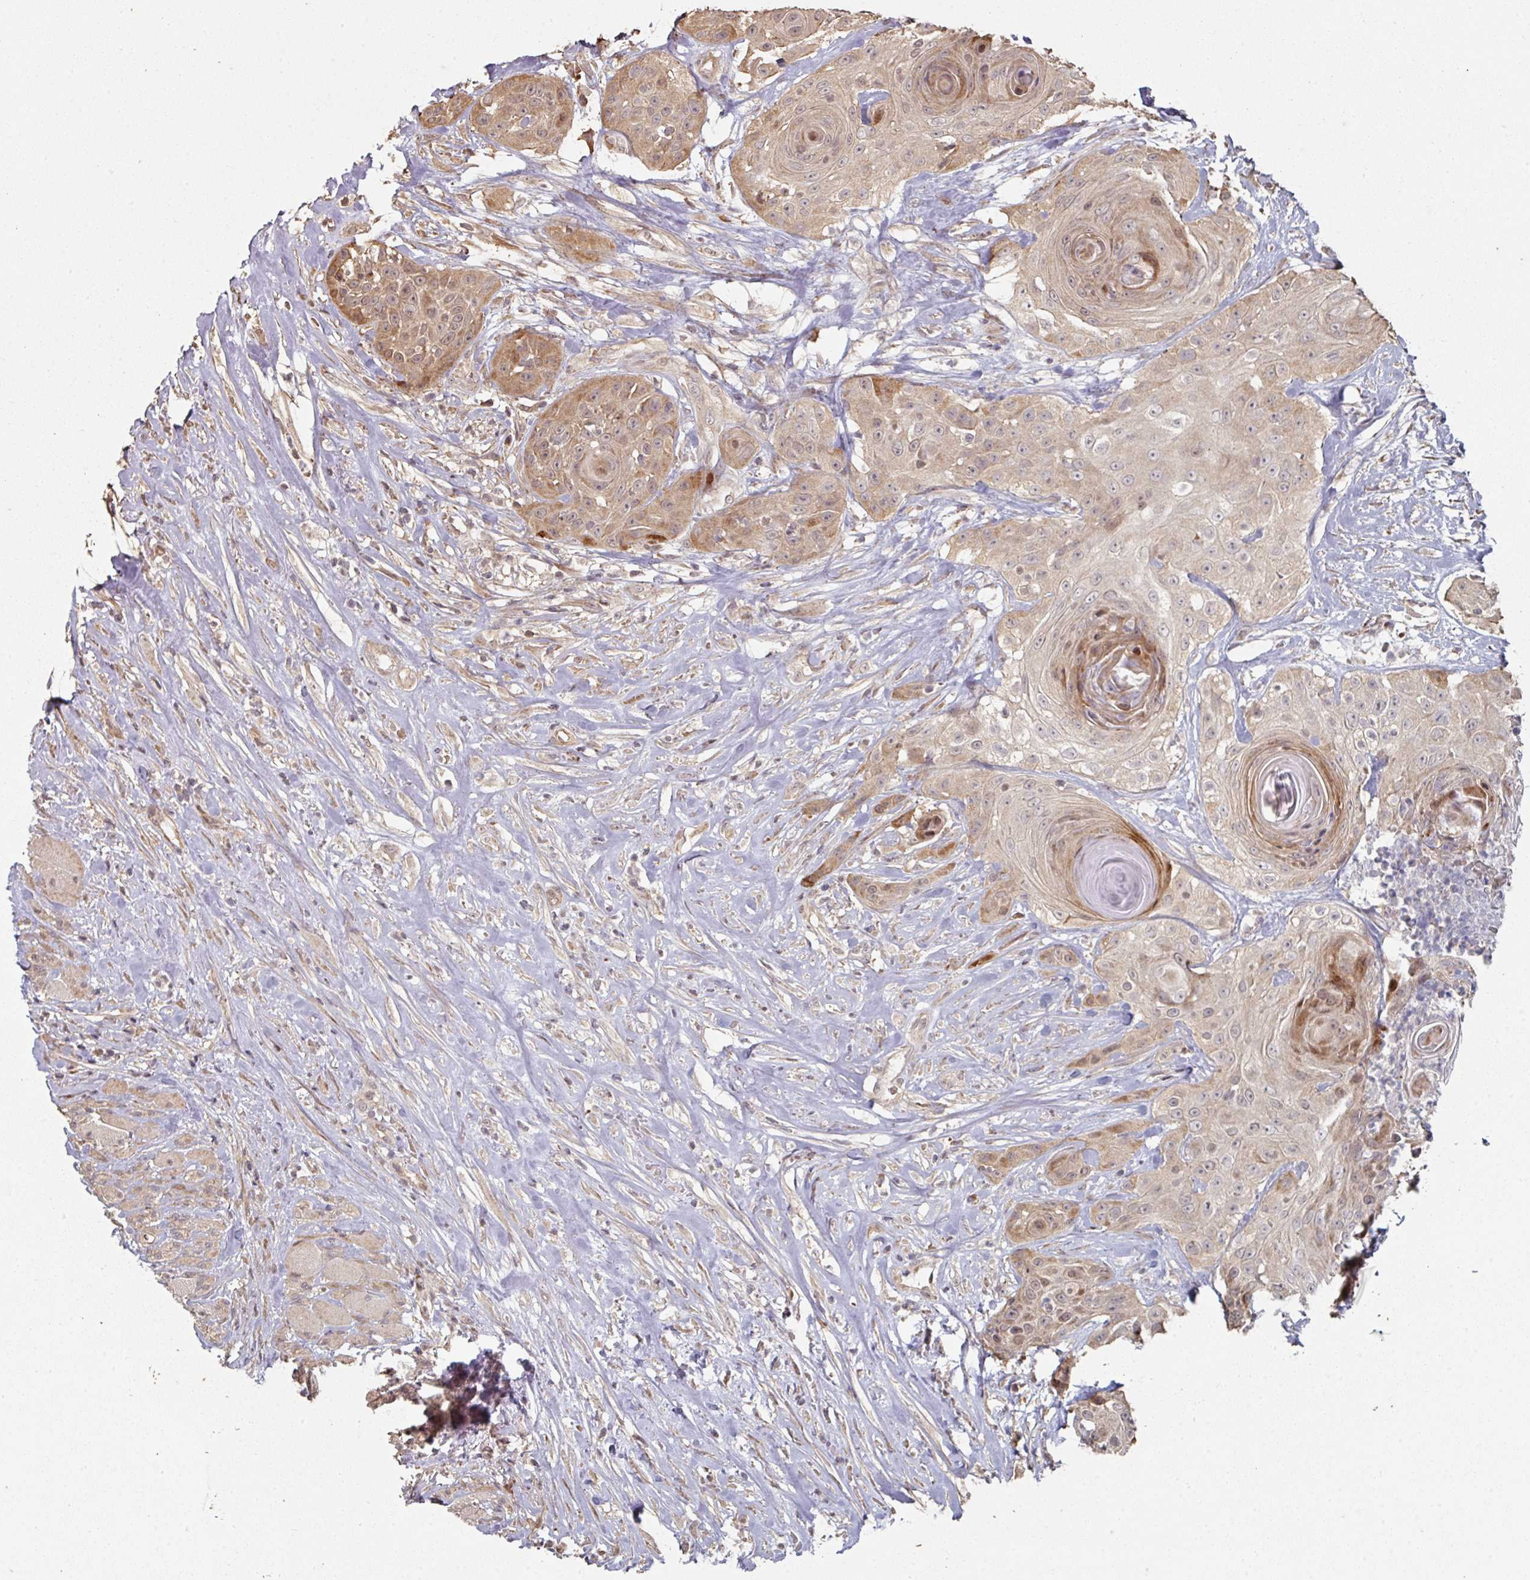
{"staining": {"intensity": "moderate", "quantity": "25%-75%", "location": "cytoplasmic/membranous"}, "tissue": "head and neck cancer", "cell_type": "Tumor cells", "image_type": "cancer", "snomed": [{"axis": "morphology", "description": "Squamous cell carcinoma, NOS"}, {"axis": "topography", "description": "Head-Neck"}], "caption": "Head and neck cancer stained with IHC demonstrates moderate cytoplasmic/membranous expression in about 25%-75% of tumor cells.", "gene": "CA7", "patient": {"sex": "male", "age": 83}}